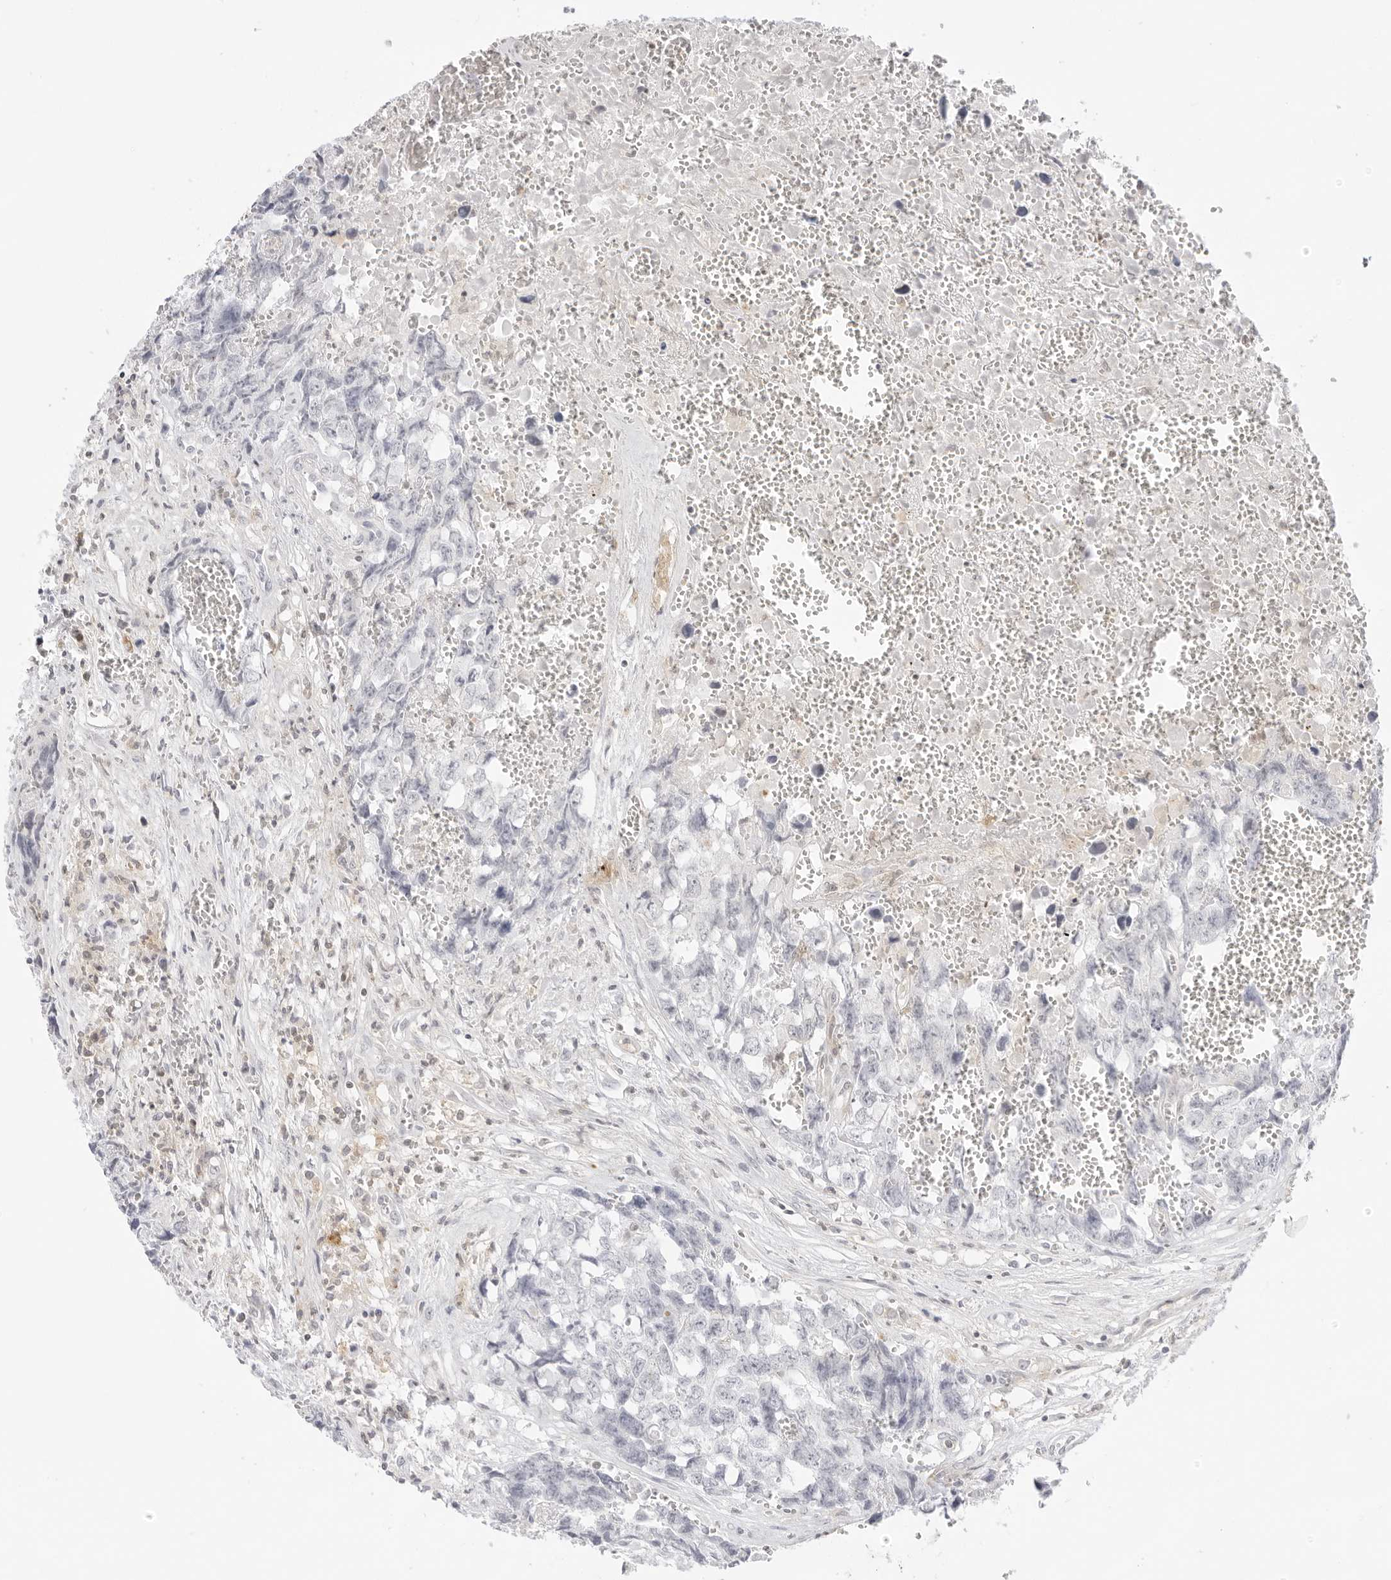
{"staining": {"intensity": "negative", "quantity": "none", "location": "none"}, "tissue": "testis cancer", "cell_type": "Tumor cells", "image_type": "cancer", "snomed": [{"axis": "morphology", "description": "Carcinoma, Embryonal, NOS"}, {"axis": "topography", "description": "Testis"}], "caption": "DAB (3,3'-diaminobenzidine) immunohistochemical staining of human testis embryonal carcinoma exhibits no significant positivity in tumor cells. (DAB (3,3'-diaminobenzidine) immunohistochemistry (IHC) visualized using brightfield microscopy, high magnification).", "gene": "TNFRSF14", "patient": {"sex": "male", "age": 31}}